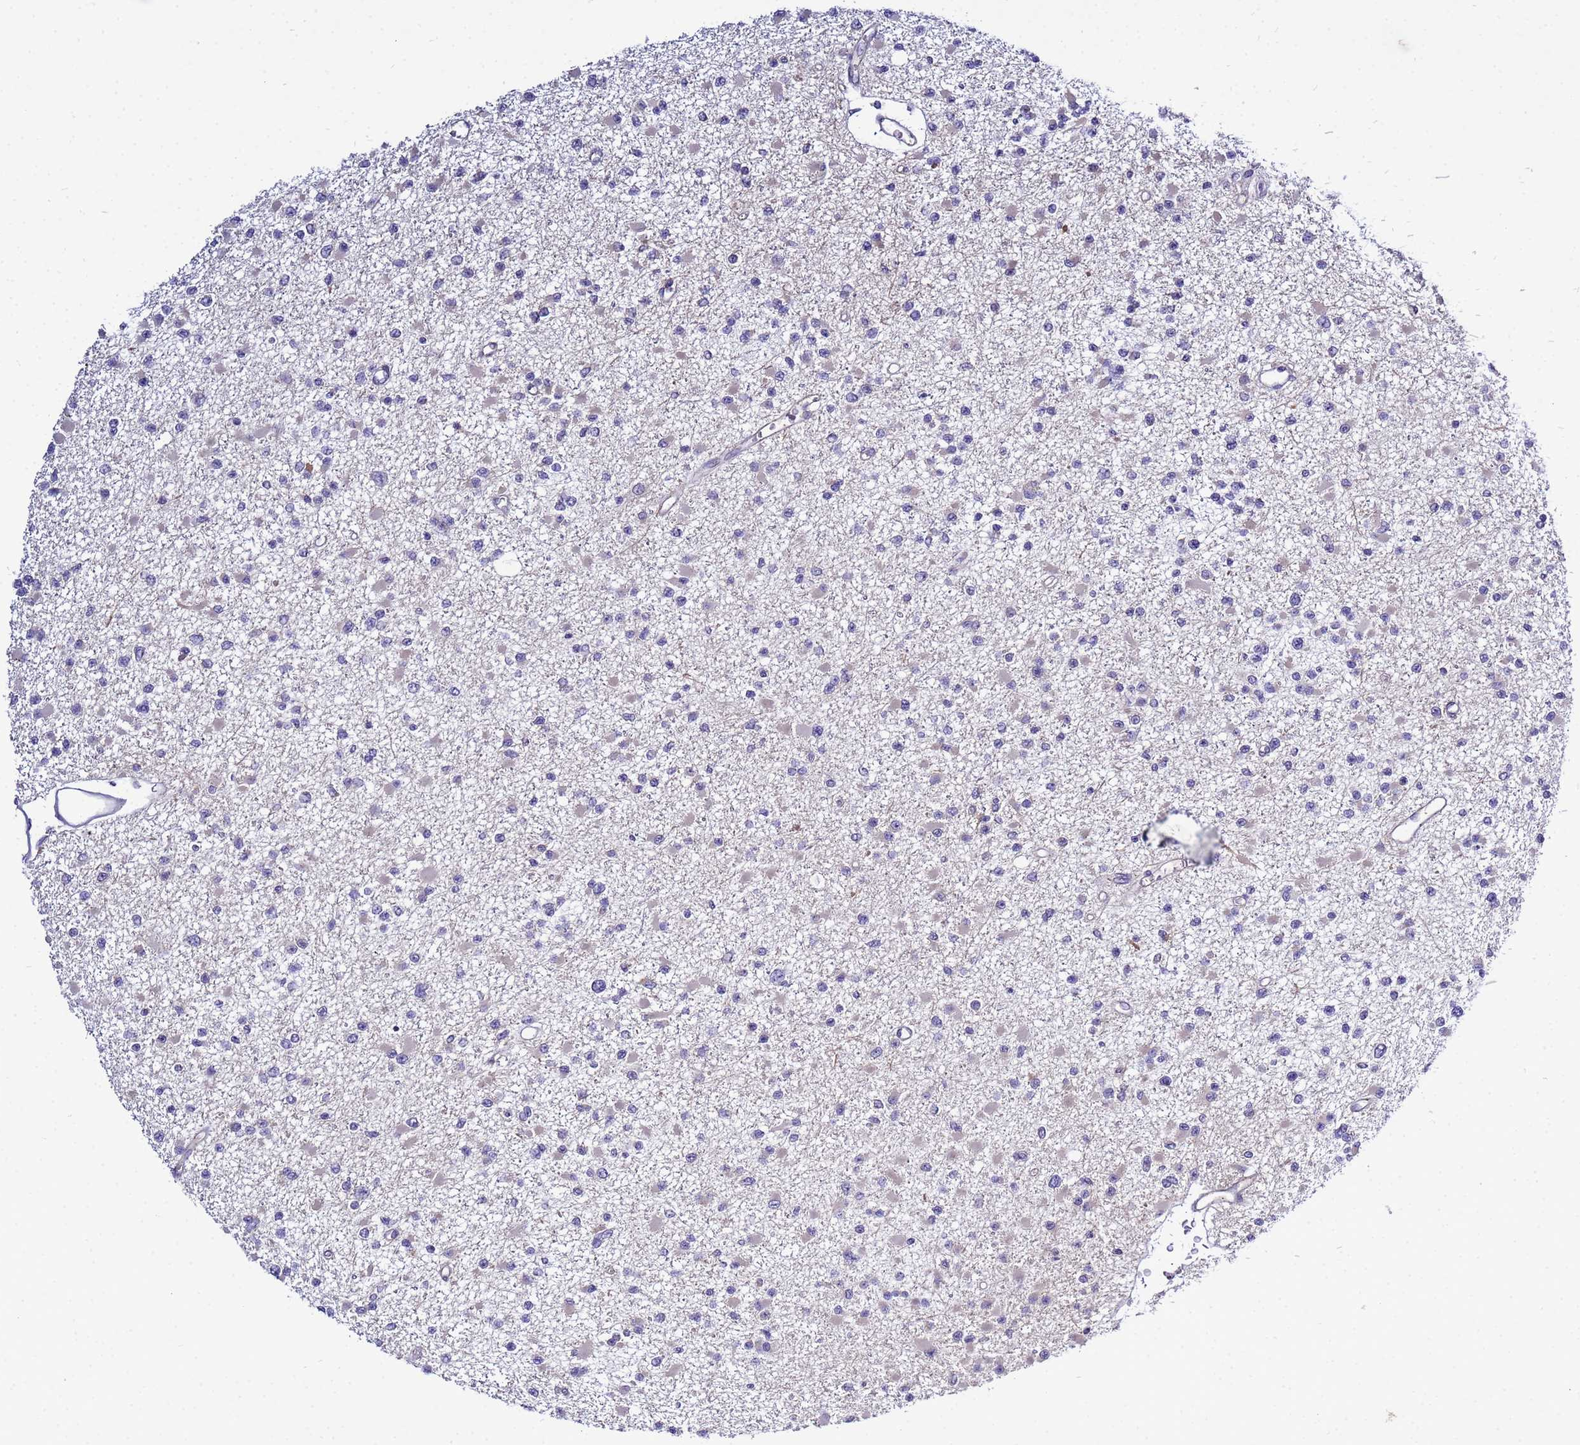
{"staining": {"intensity": "negative", "quantity": "none", "location": "none"}, "tissue": "glioma", "cell_type": "Tumor cells", "image_type": "cancer", "snomed": [{"axis": "morphology", "description": "Glioma, malignant, Low grade"}, {"axis": "topography", "description": "Brain"}], "caption": "Glioma stained for a protein using immunohistochemistry (IHC) shows no staining tumor cells.", "gene": "NOL8", "patient": {"sex": "female", "age": 22}}